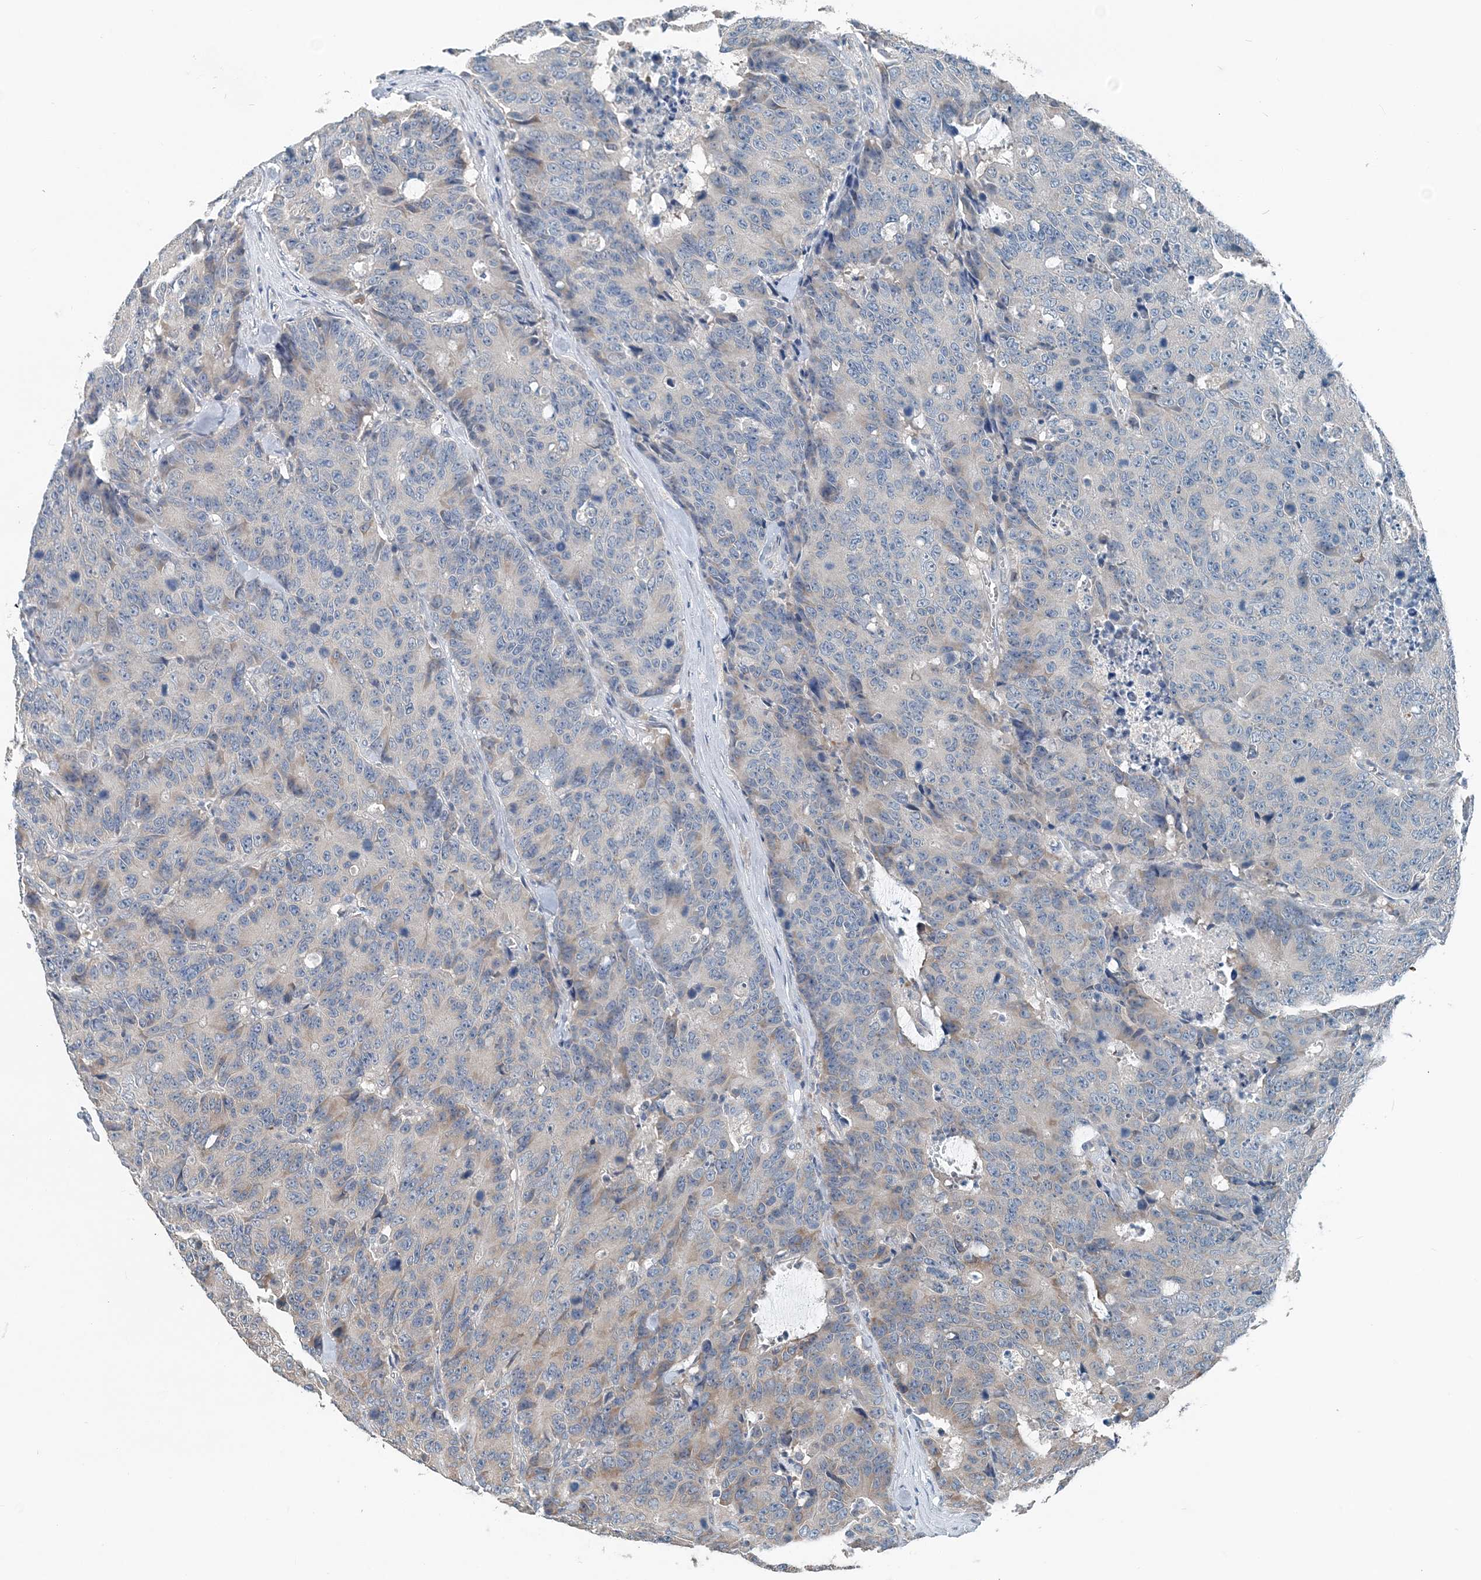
{"staining": {"intensity": "weak", "quantity": "<25%", "location": "cytoplasmic/membranous"}, "tissue": "colorectal cancer", "cell_type": "Tumor cells", "image_type": "cancer", "snomed": [{"axis": "morphology", "description": "Adenocarcinoma, NOS"}, {"axis": "topography", "description": "Colon"}], "caption": "A photomicrograph of adenocarcinoma (colorectal) stained for a protein demonstrates no brown staining in tumor cells. (Immunohistochemistry (ihc), brightfield microscopy, high magnification).", "gene": "EEF1A2", "patient": {"sex": "female", "age": 86}}